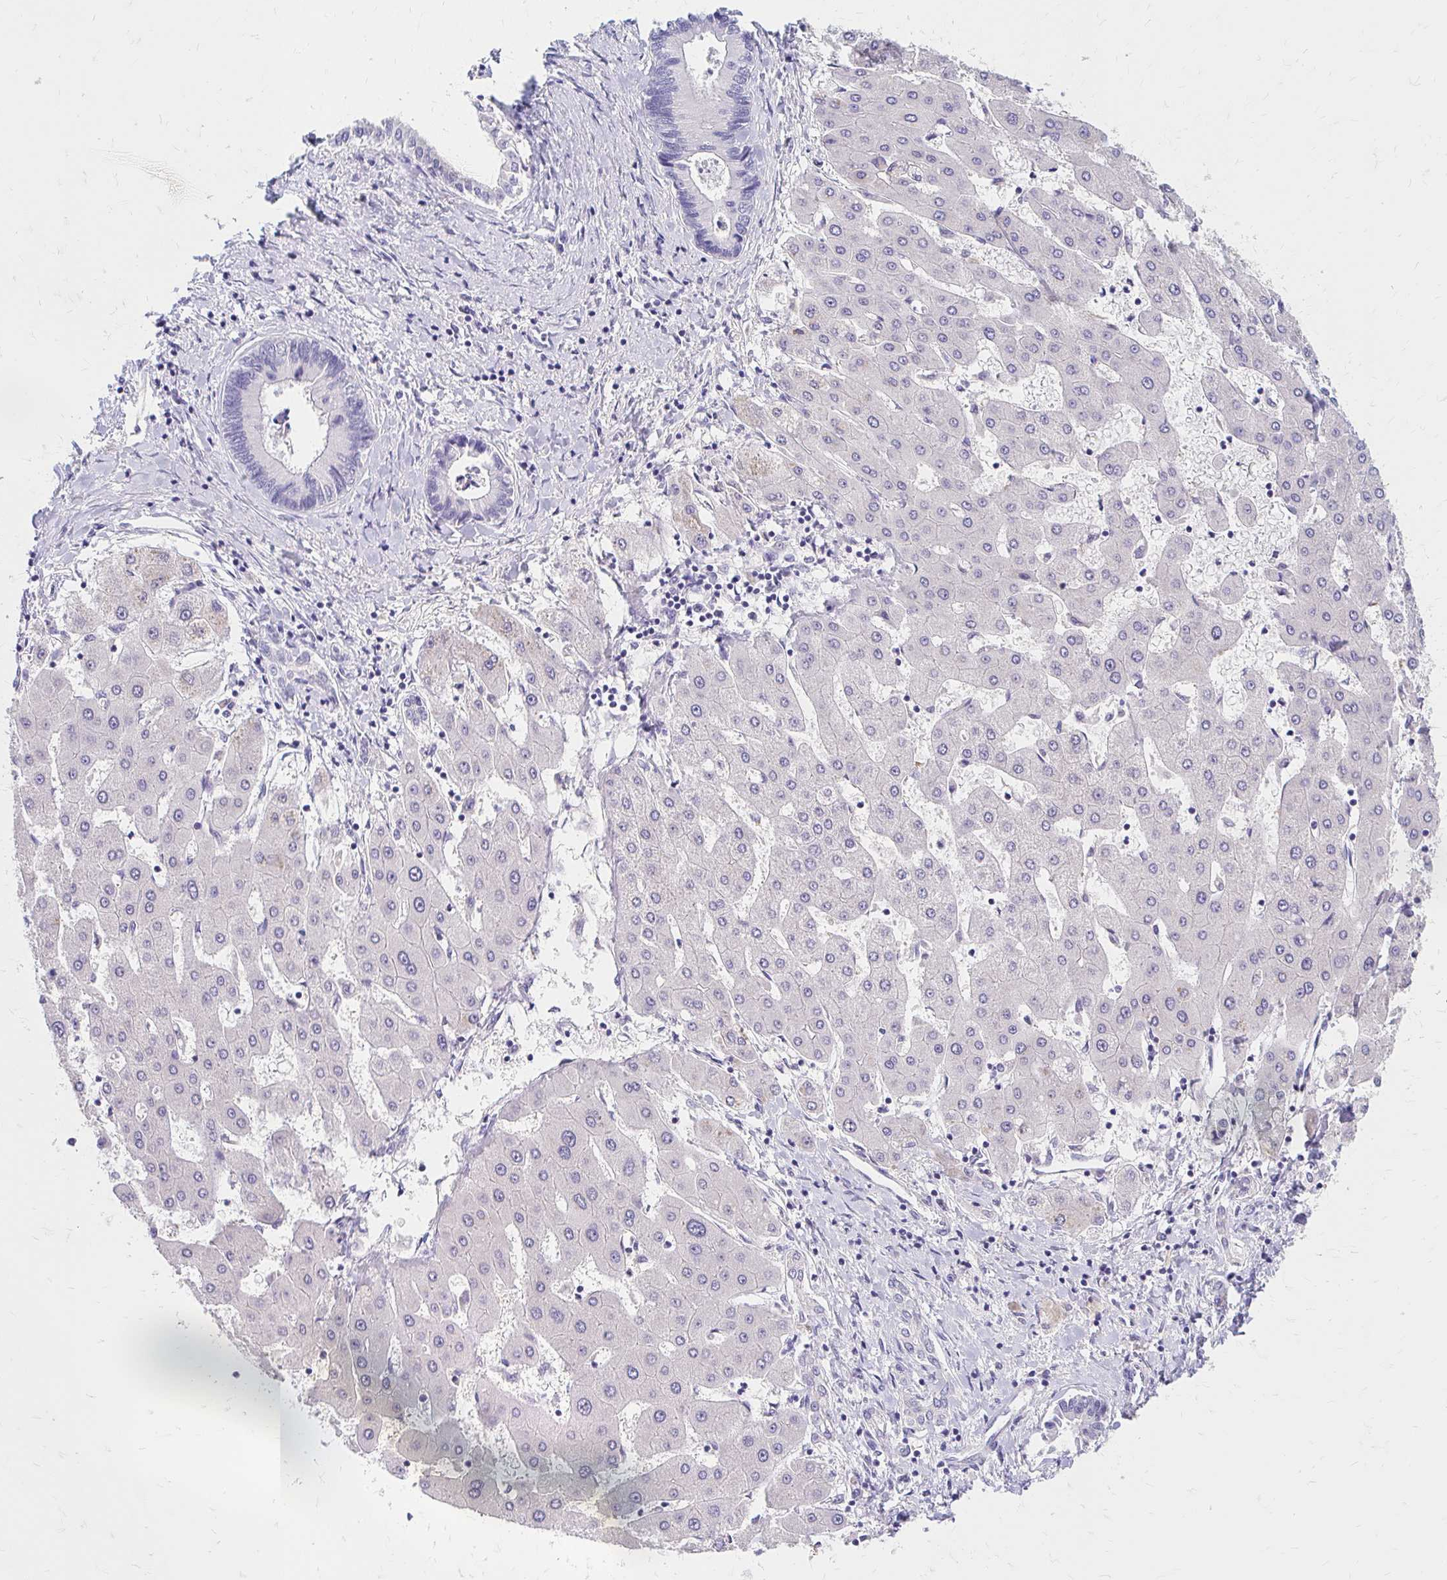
{"staining": {"intensity": "negative", "quantity": "none", "location": "none"}, "tissue": "liver cancer", "cell_type": "Tumor cells", "image_type": "cancer", "snomed": [{"axis": "morphology", "description": "Cholangiocarcinoma"}, {"axis": "topography", "description": "Liver"}], "caption": "The photomicrograph displays no significant staining in tumor cells of cholangiocarcinoma (liver).", "gene": "AZGP1", "patient": {"sex": "male", "age": 66}}